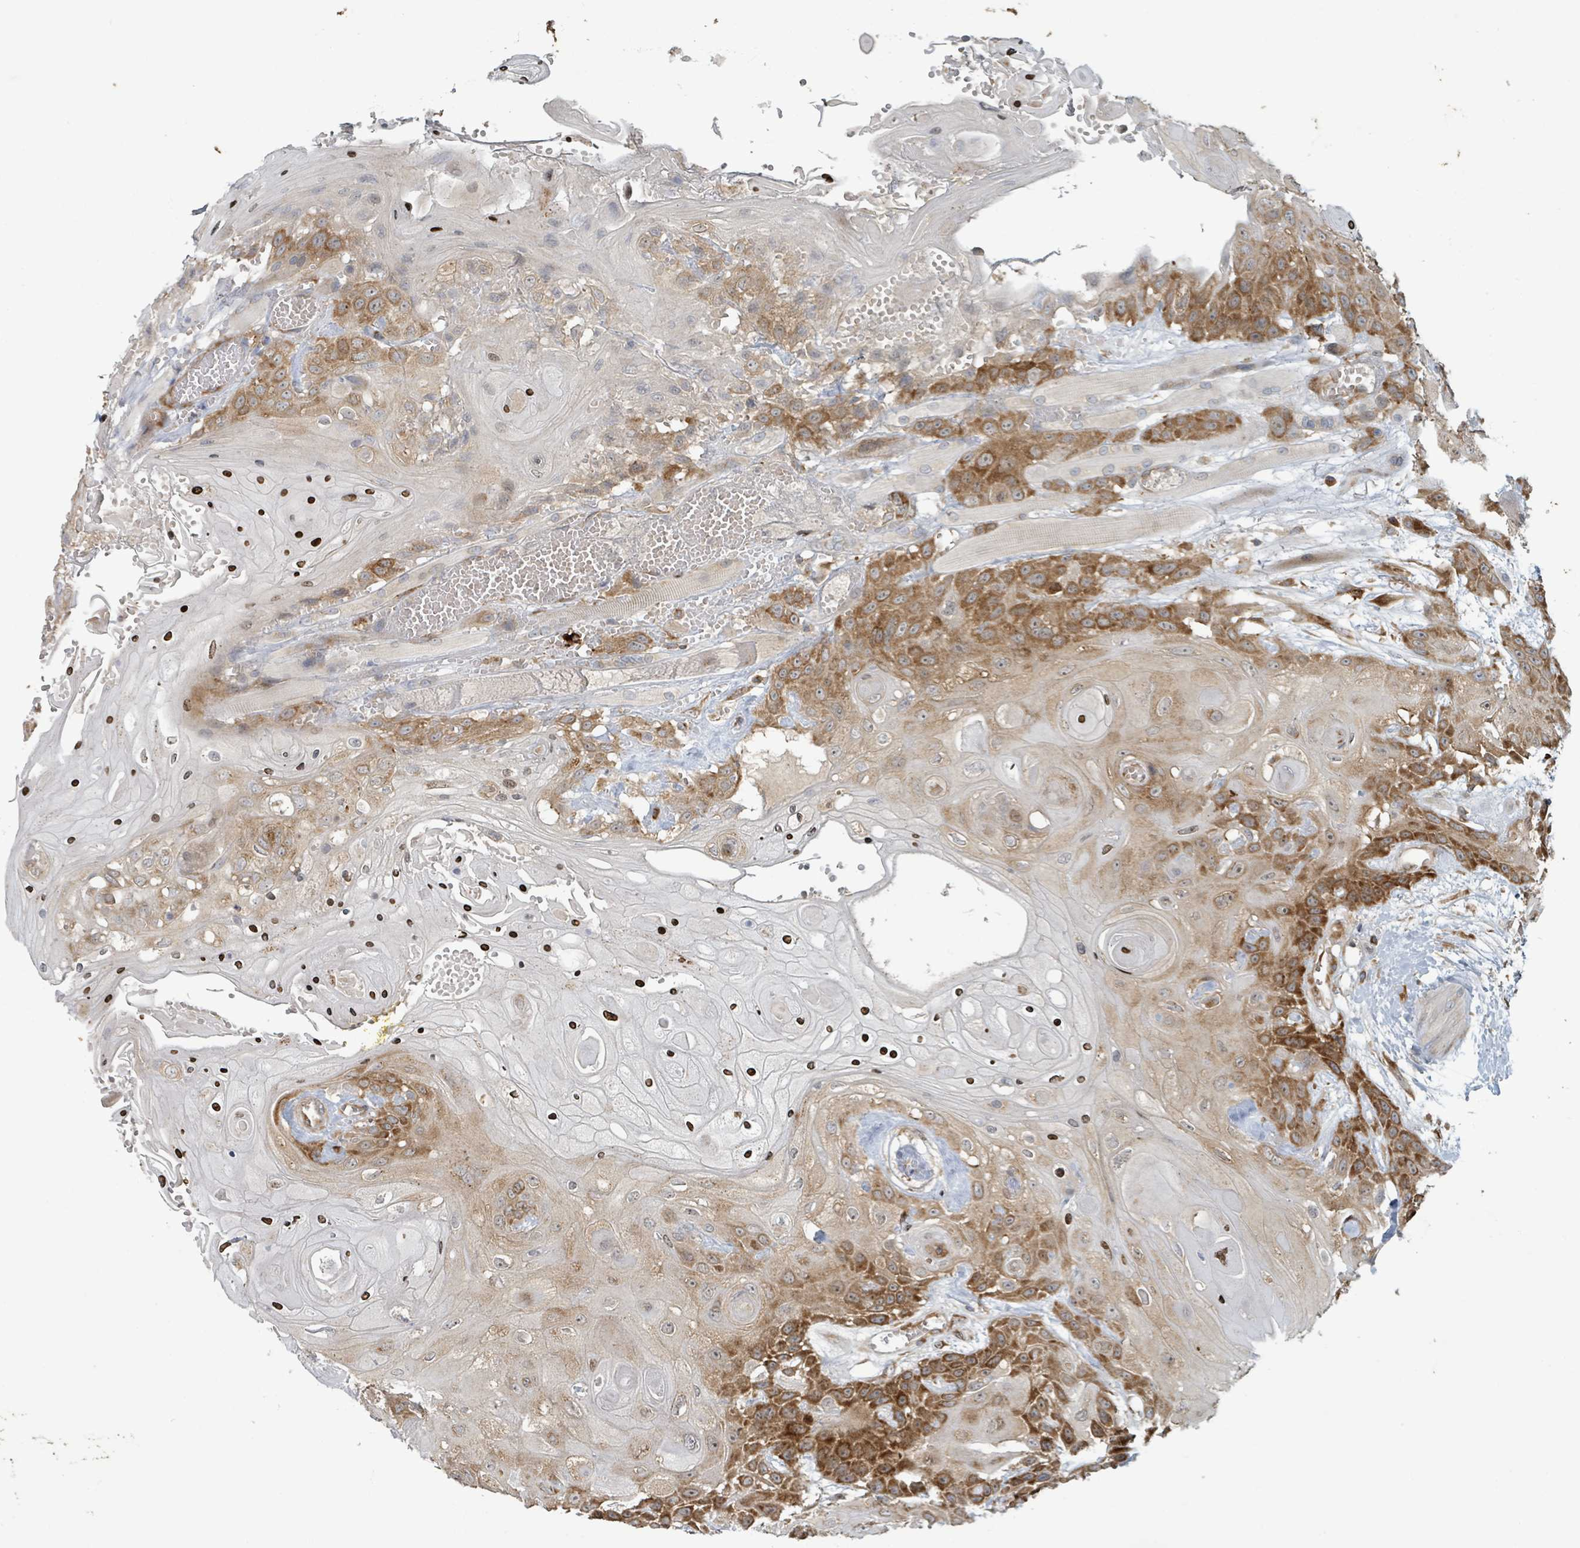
{"staining": {"intensity": "strong", "quantity": "25%-75%", "location": "cytoplasmic/membranous,nuclear"}, "tissue": "head and neck cancer", "cell_type": "Tumor cells", "image_type": "cancer", "snomed": [{"axis": "morphology", "description": "Squamous cell carcinoma, NOS"}, {"axis": "topography", "description": "Head-Neck"}], "caption": "Immunohistochemical staining of head and neck cancer displays strong cytoplasmic/membranous and nuclear protein positivity in about 25%-75% of tumor cells.", "gene": "OR51E1", "patient": {"sex": "female", "age": 43}}